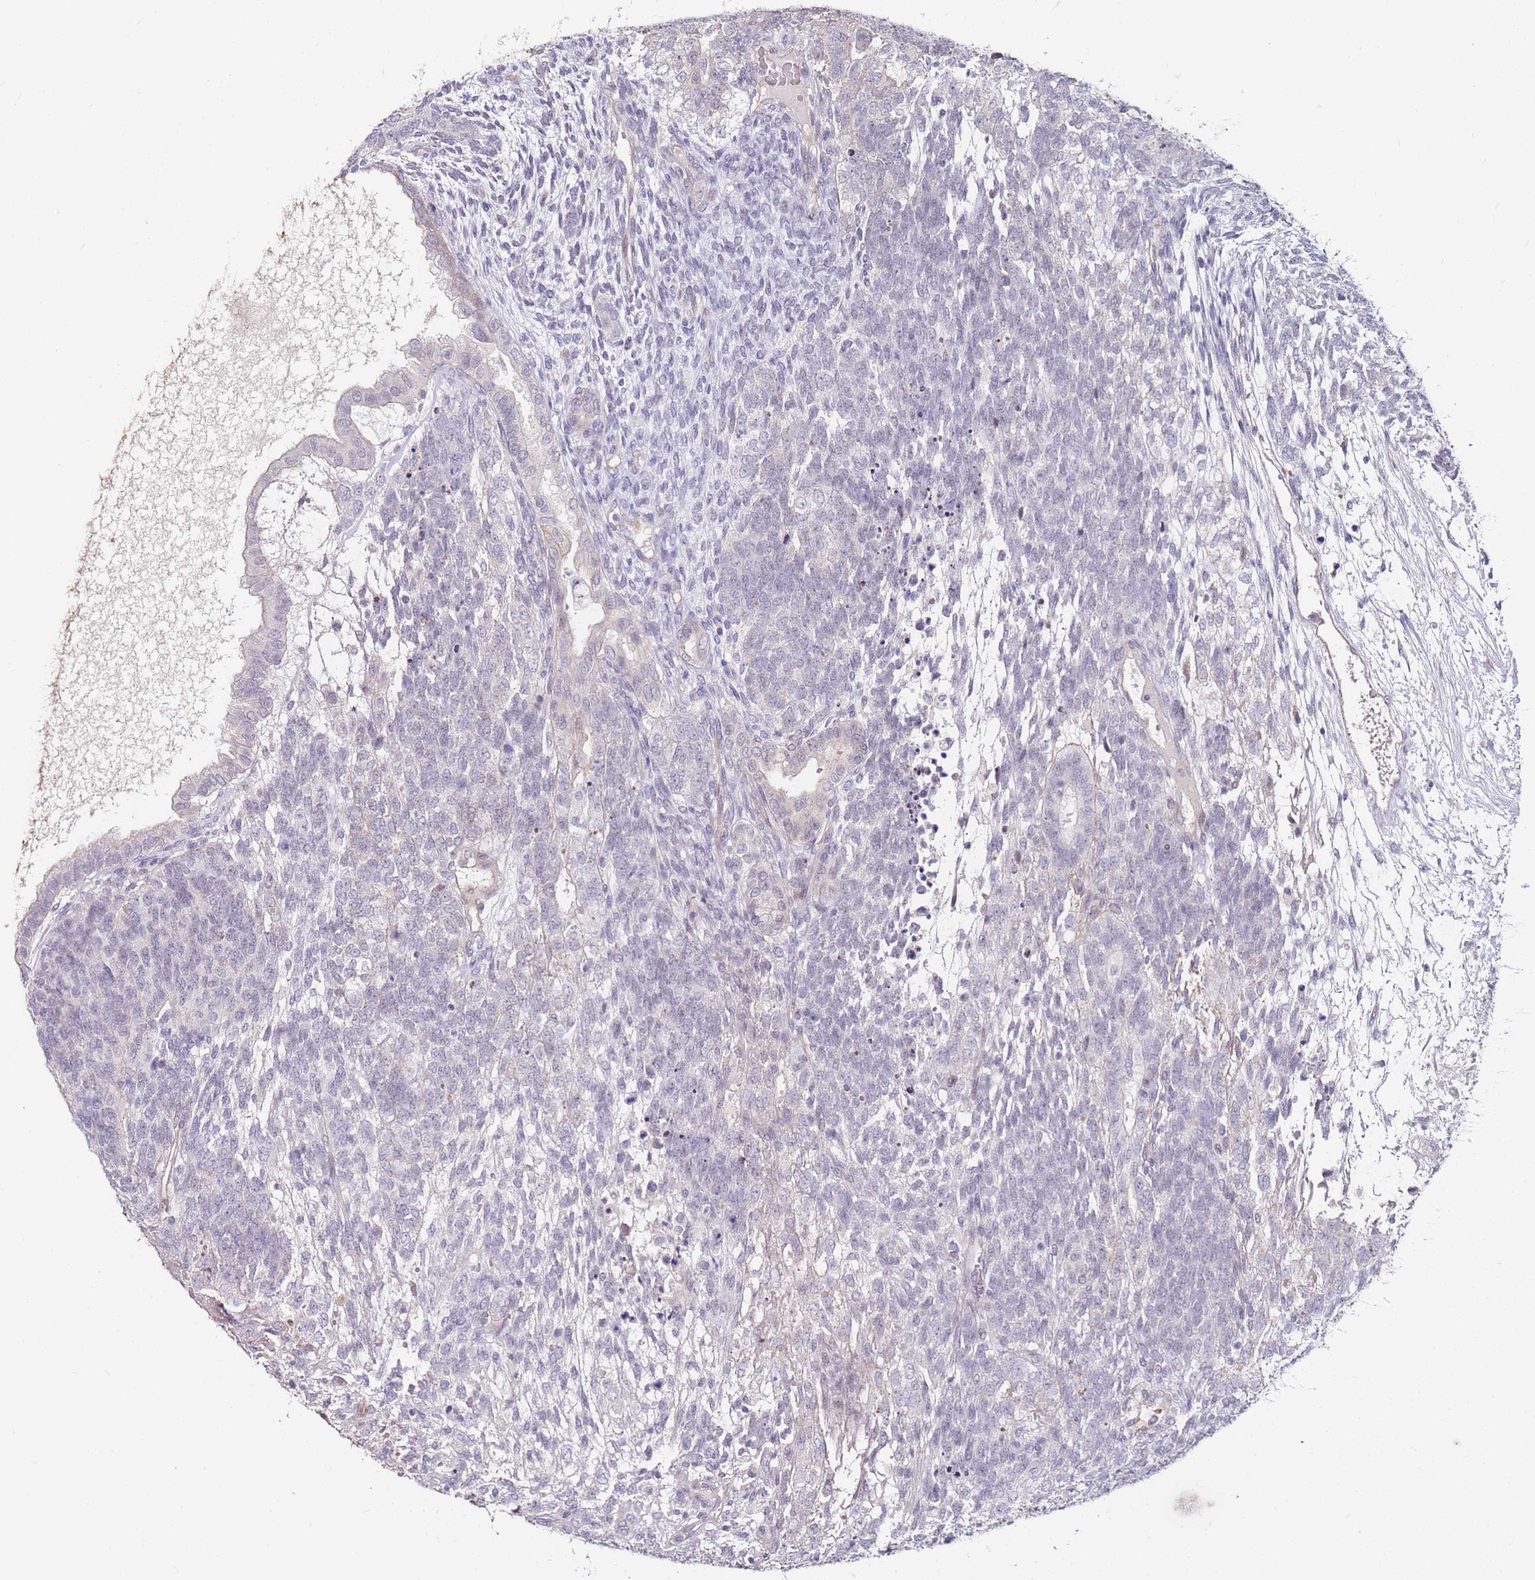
{"staining": {"intensity": "negative", "quantity": "none", "location": "none"}, "tissue": "testis cancer", "cell_type": "Tumor cells", "image_type": "cancer", "snomed": [{"axis": "morphology", "description": "Carcinoma, Embryonal, NOS"}, {"axis": "topography", "description": "Testis"}], "caption": "Tumor cells are negative for brown protein staining in testis cancer (embryonal carcinoma).", "gene": "RARS2", "patient": {"sex": "male", "age": 23}}